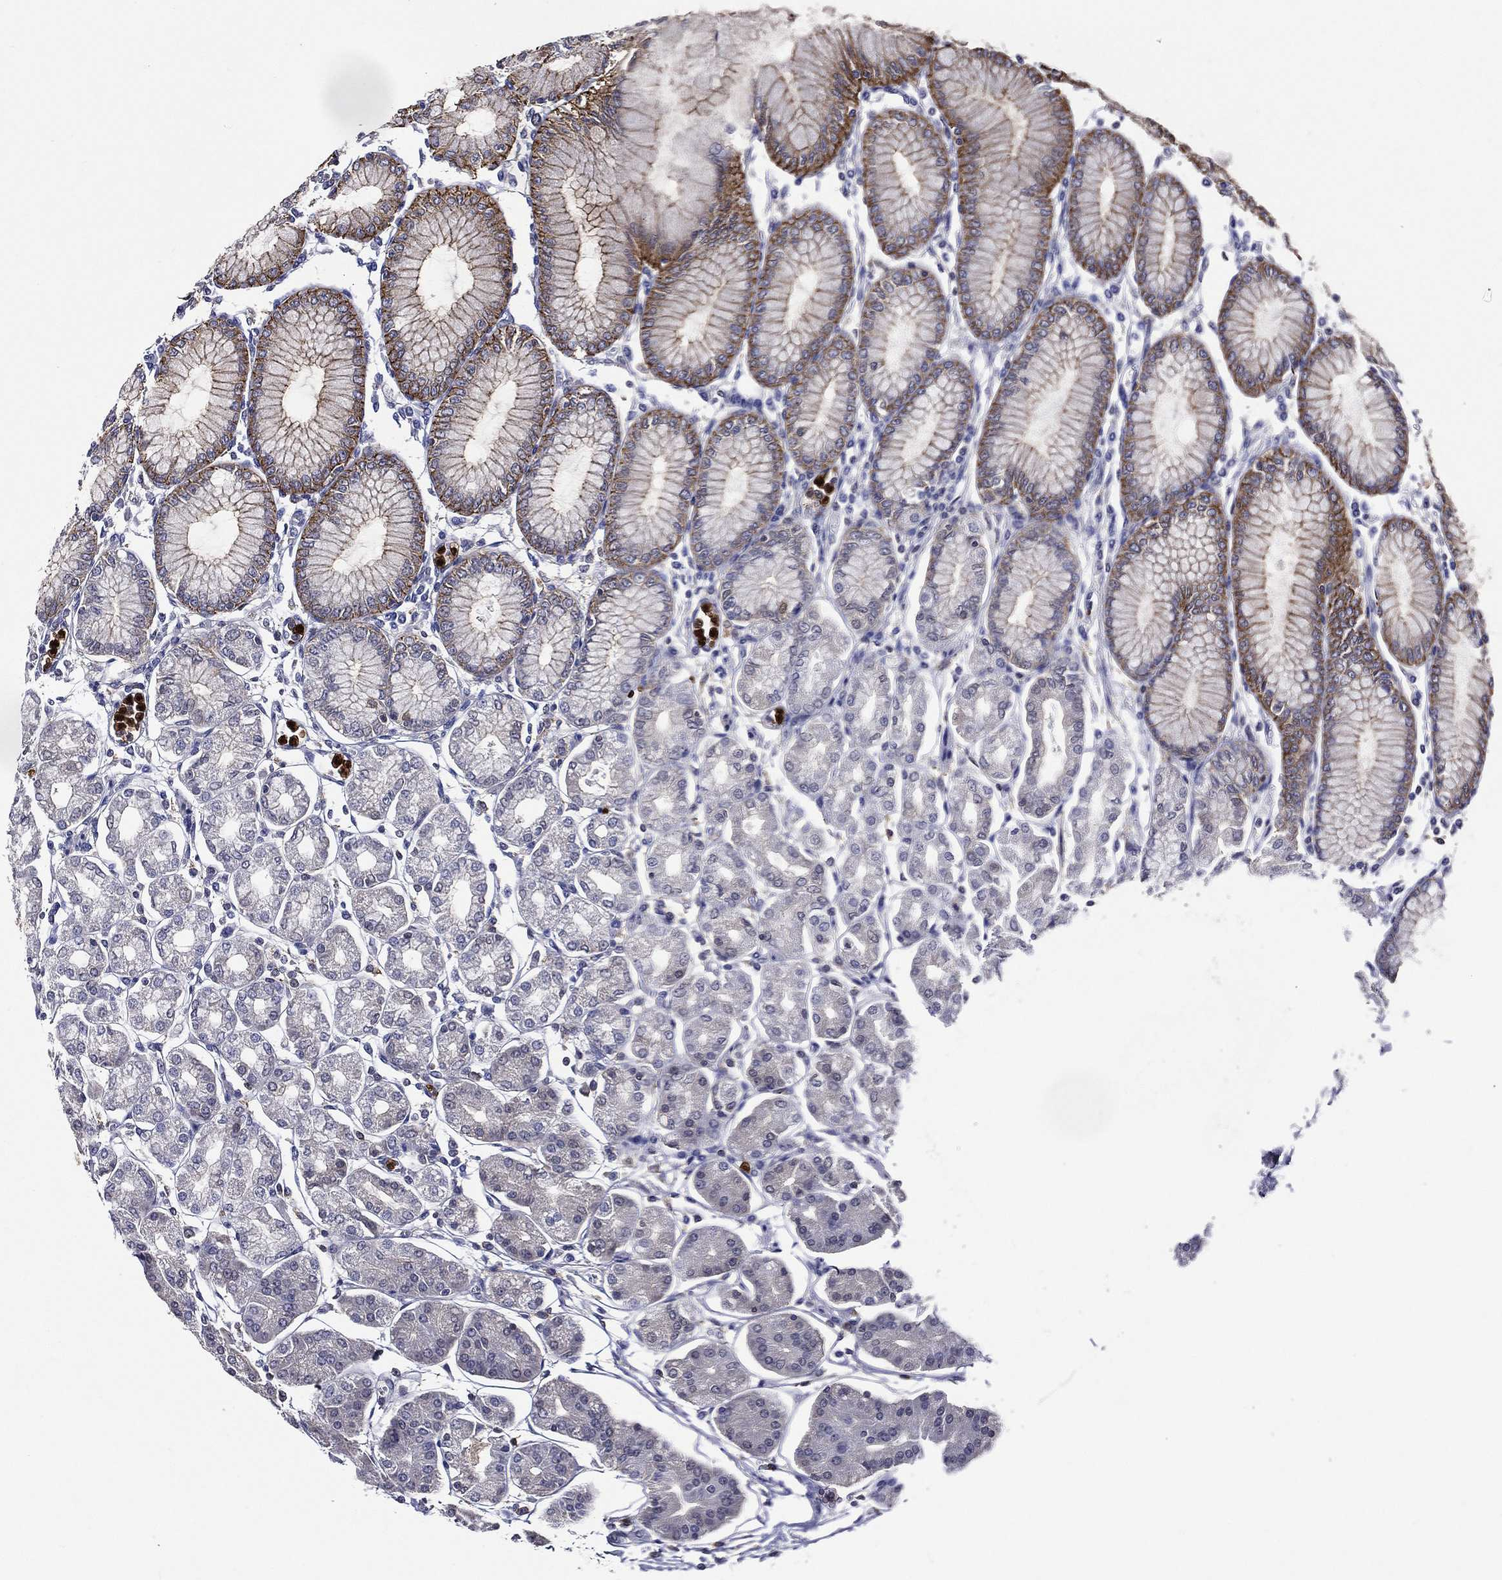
{"staining": {"intensity": "moderate", "quantity": "<25%", "location": "cytoplasmic/membranous"}, "tissue": "stomach", "cell_type": "Glandular cells", "image_type": "normal", "snomed": [{"axis": "morphology", "description": "Normal tissue, NOS"}, {"axis": "topography", "description": "Skeletal muscle"}, {"axis": "topography", "description": "Stomach"}], "caption": "Protein staining of normal stomach reveals moderate cytoplasmic/membranous expression in approximately <25% of glandular cells.", "gene": "GPR171", "patient": {"sex": "female", "age": 57}}